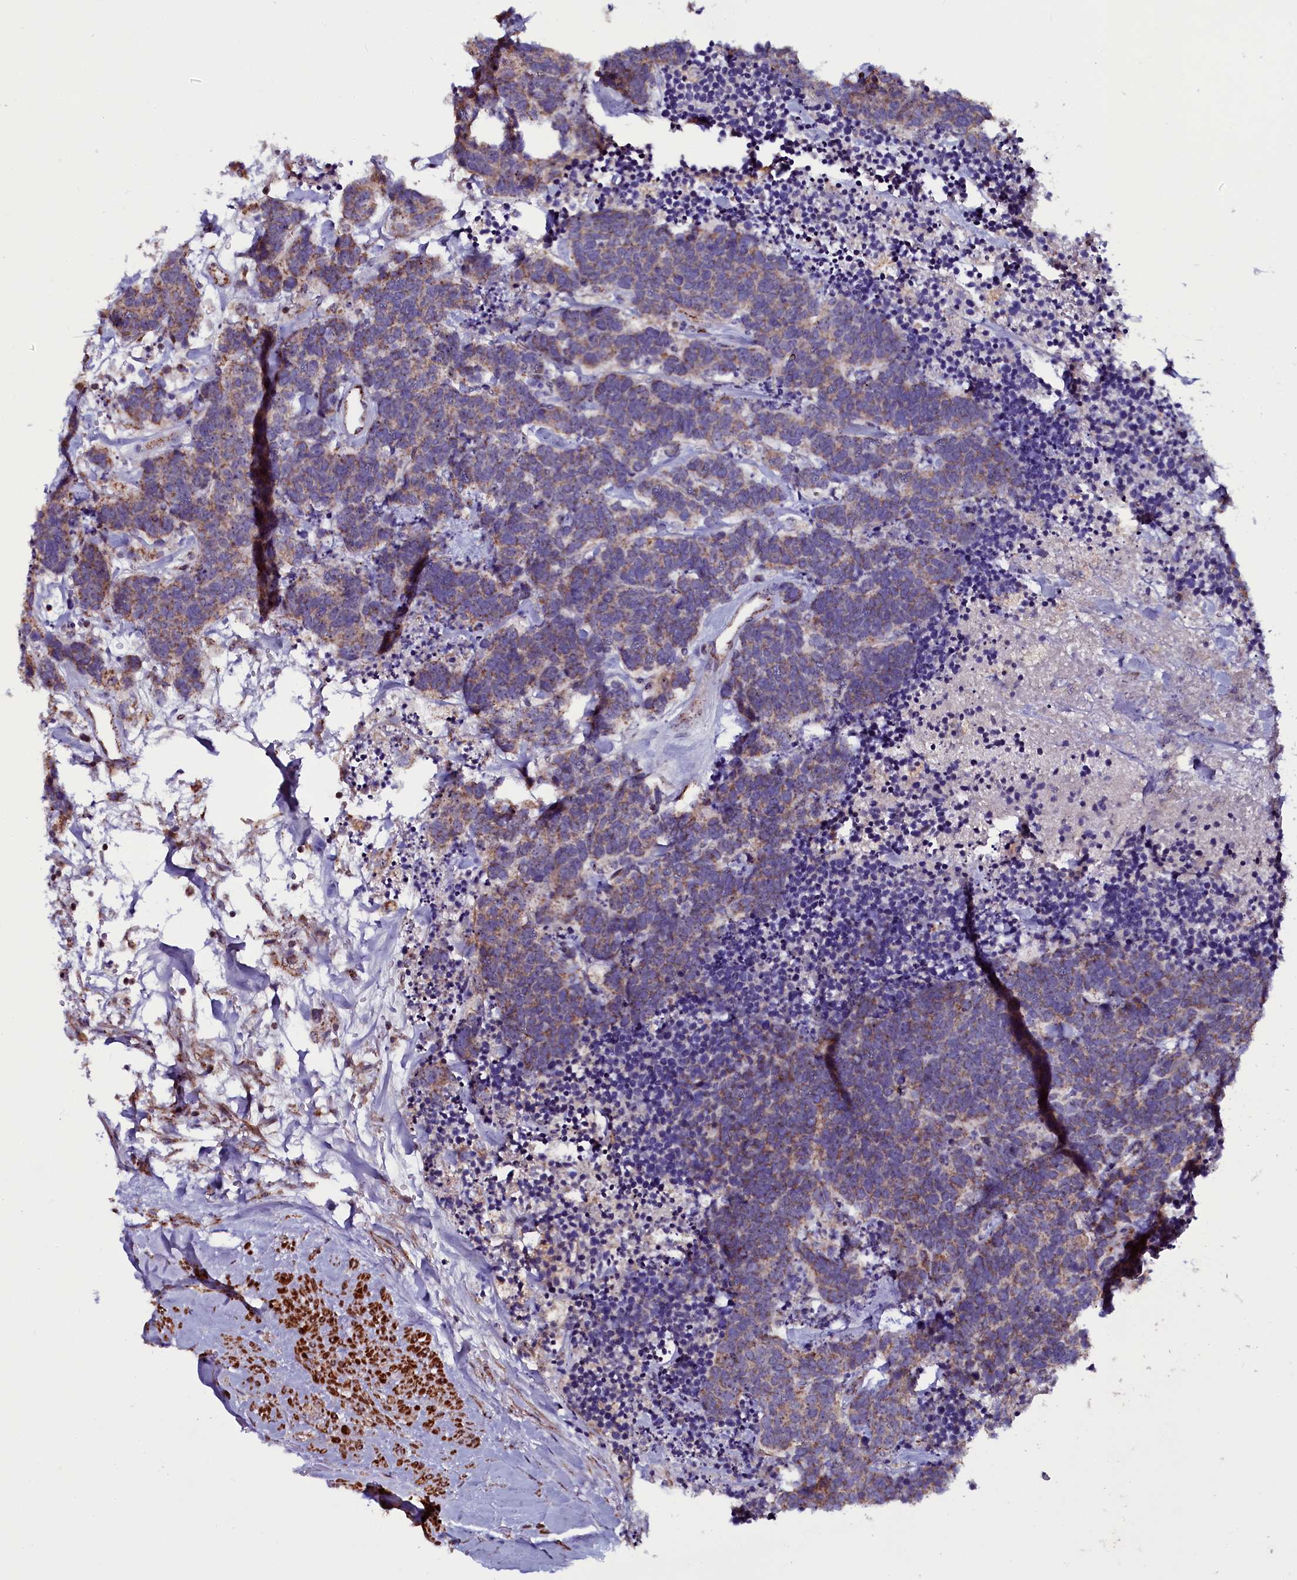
{"staining": {"intensity": "weak", "quantity": ">75%", "location": "cytoplasmic/membranous"}, "tissue": "carcinoid", "cell_type": "Tumor cells", "image_type": "cancer", "snomed": [{"axis": "morphology", "description": "Carcinoma, NOS"}, {"axis": "morphology", "description": "Carcinoid, malignant, NOS"}, {"axis": "topography", "description": "Urinary bladder"}], "caption": "Weak cytoplasmic/membranous staining for a protein is identified in about >75% of tumor cells of carcinoid using IHC.", "gene": "NAA80", "patient": {"sex": "male", "age": 57}}